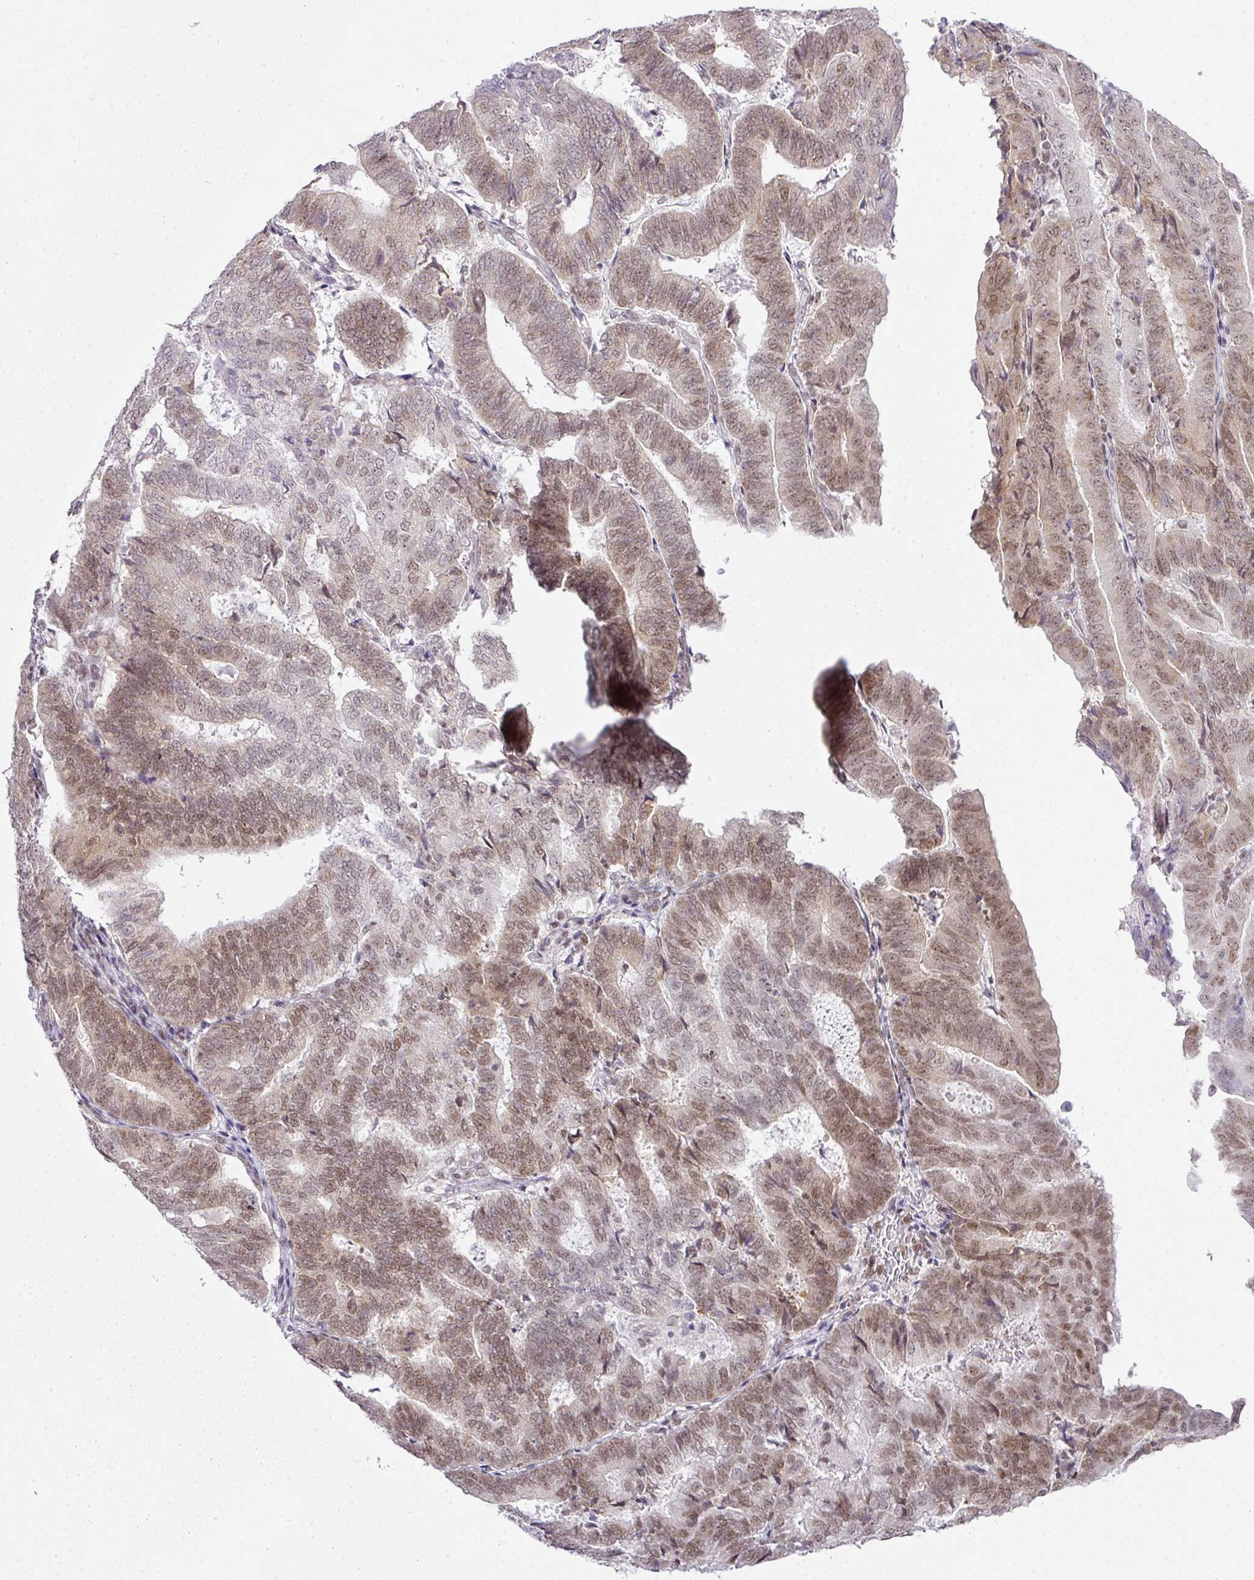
{"staining": {"intensity": "moderate", "quantity": ">75%", "location": "nuclear"}, "tissue": "endometrial cancer", "cell_type": "Tumor cells", "image_type": "cancer", "snomed": [{"axis": "morphology", "description": "Adenocarcinoma, NOS"}, {"axis": "topography", "description": "Endometrium"}], "caption": "Immunohistochemistry (IHC) of endometrial cancer (adenocarcinoma) reveals medium levels of moderate nuclear expression in approximately >75% of tumor cells.", "gene": "FAM32A", "patient": {"sex": "female", "age": 70}}